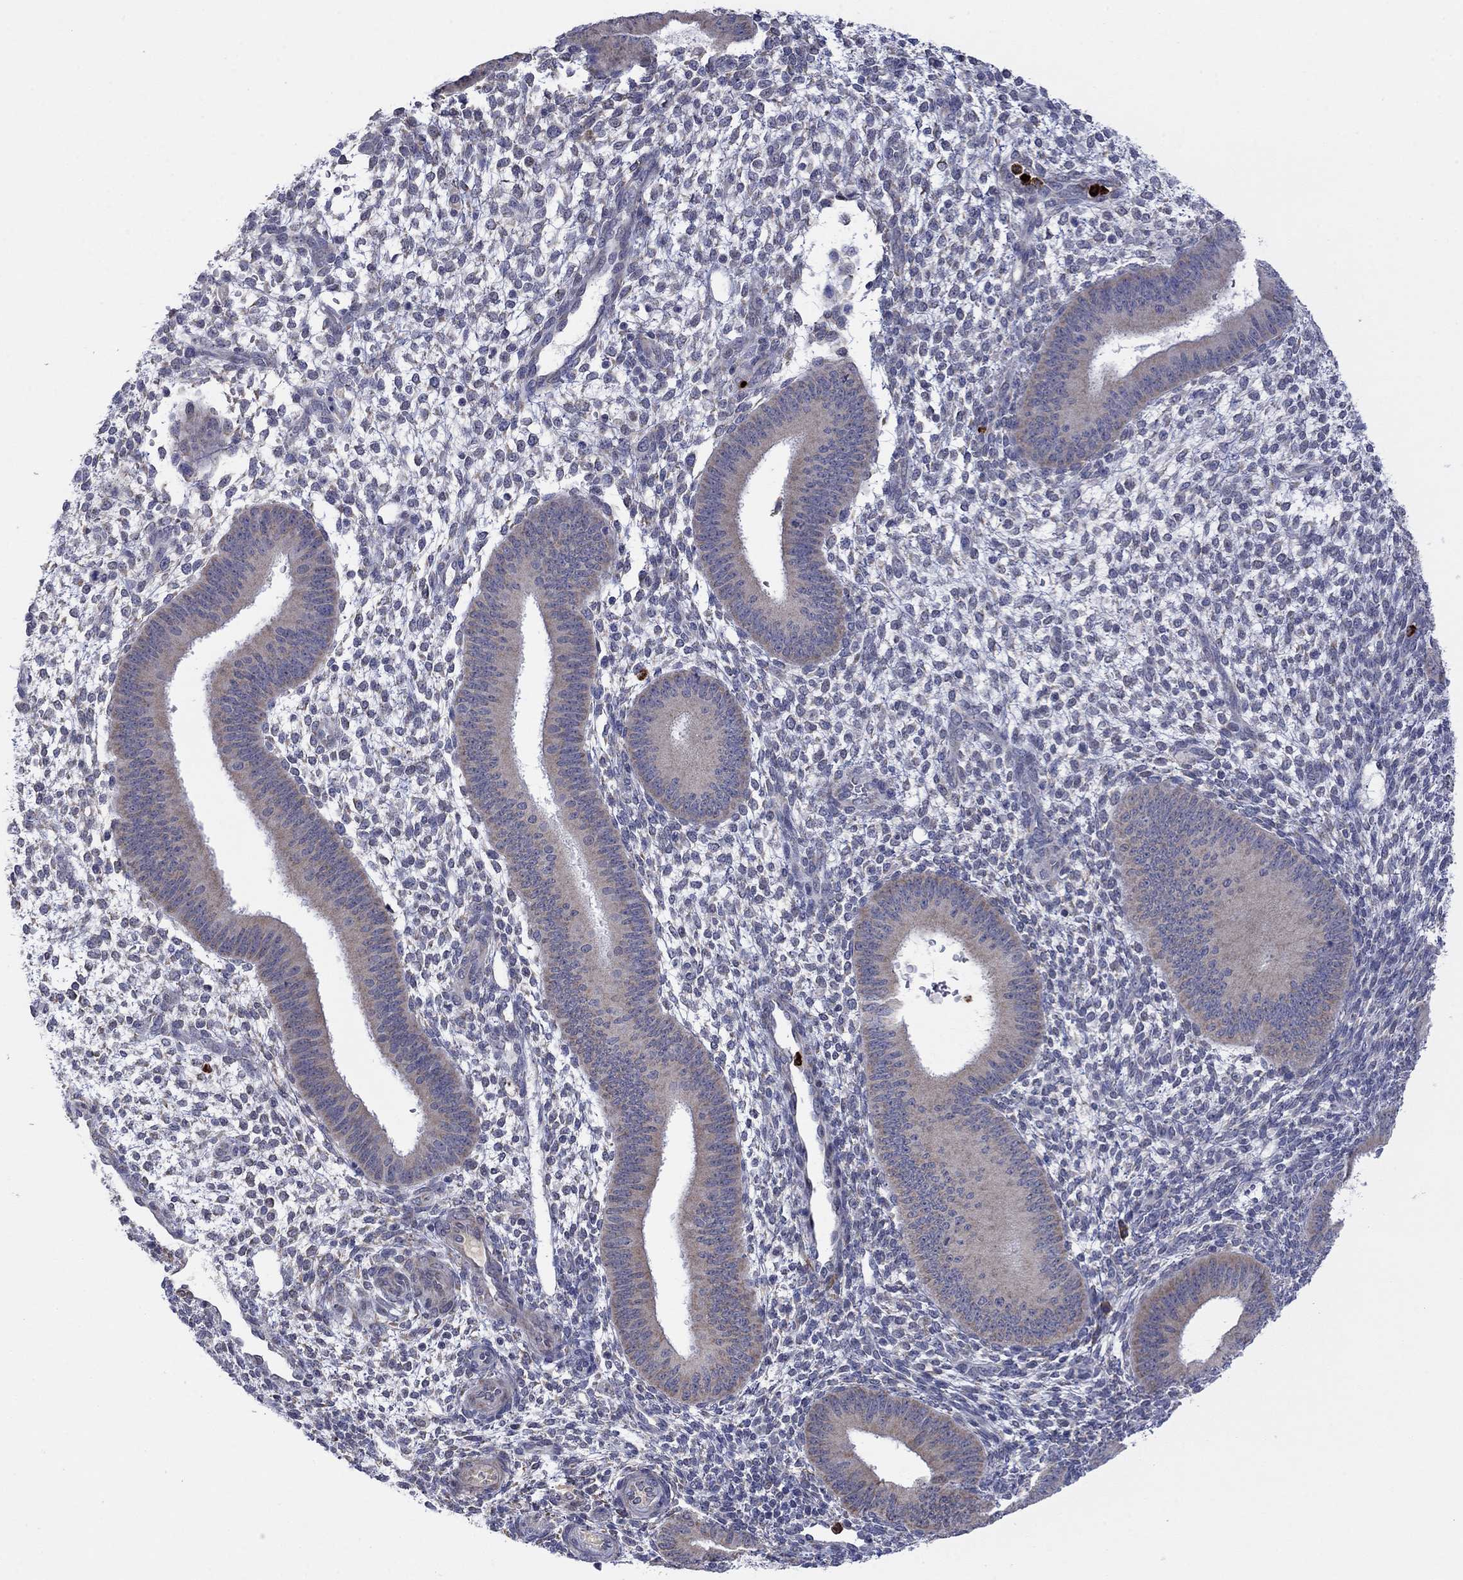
{"staining": {"intensity": "negative", "quantity": "none", "location": "none"}, "tissue": "endometrium", "cell_type": "Cells in endometrial stroma", "image_type": "normal", "snomed": [{"axis": "morphology", "description": "Normal tissue, NOS"}, {"axis": "topography", "description": "Endometrium"}], "caption": "High magnification brightfield microscopy of benign endometrium stained with DAB (brown) and counterstained with hematoxylin (blue): cells in endometrial stroma show no significant expression.", "gene": "MTRFR", "patient": {"sex": "female", "age": 39}}